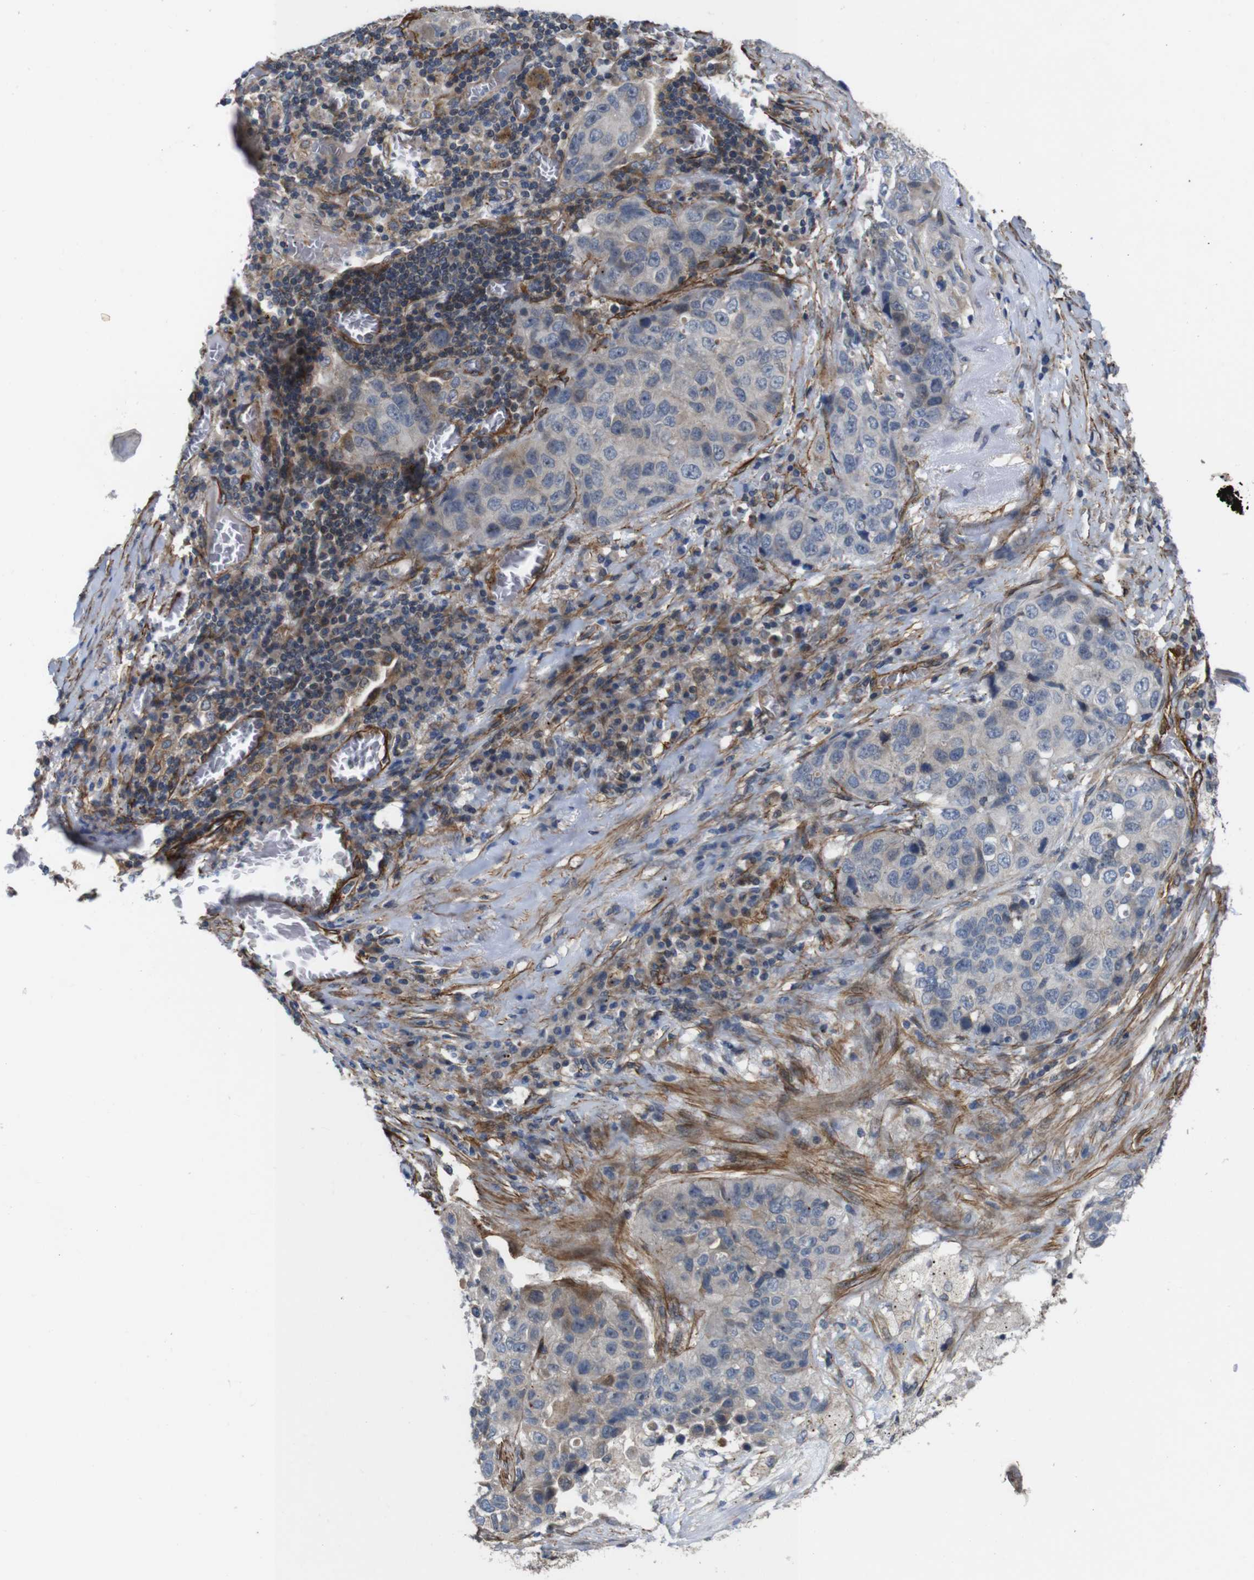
{"staining": {"intensity": "negative", "quantity": "none", "location": "none"}, "tissue": "lung cancer", "cell_type": "Tumor cells", "image_type": "cancer", "snomed": [{"axis": "morphology", "description": "Squamous cell carcinoma, NOS"}, {"axis": "topography", "description": "Lung"}], "caption": "Immunohistochemistry of human lung cancer reveals no expression in tumor cells. Nuclei are stained in blue.", "gene": "GGT7", "patient": {"sex": "male", "age": 57}}